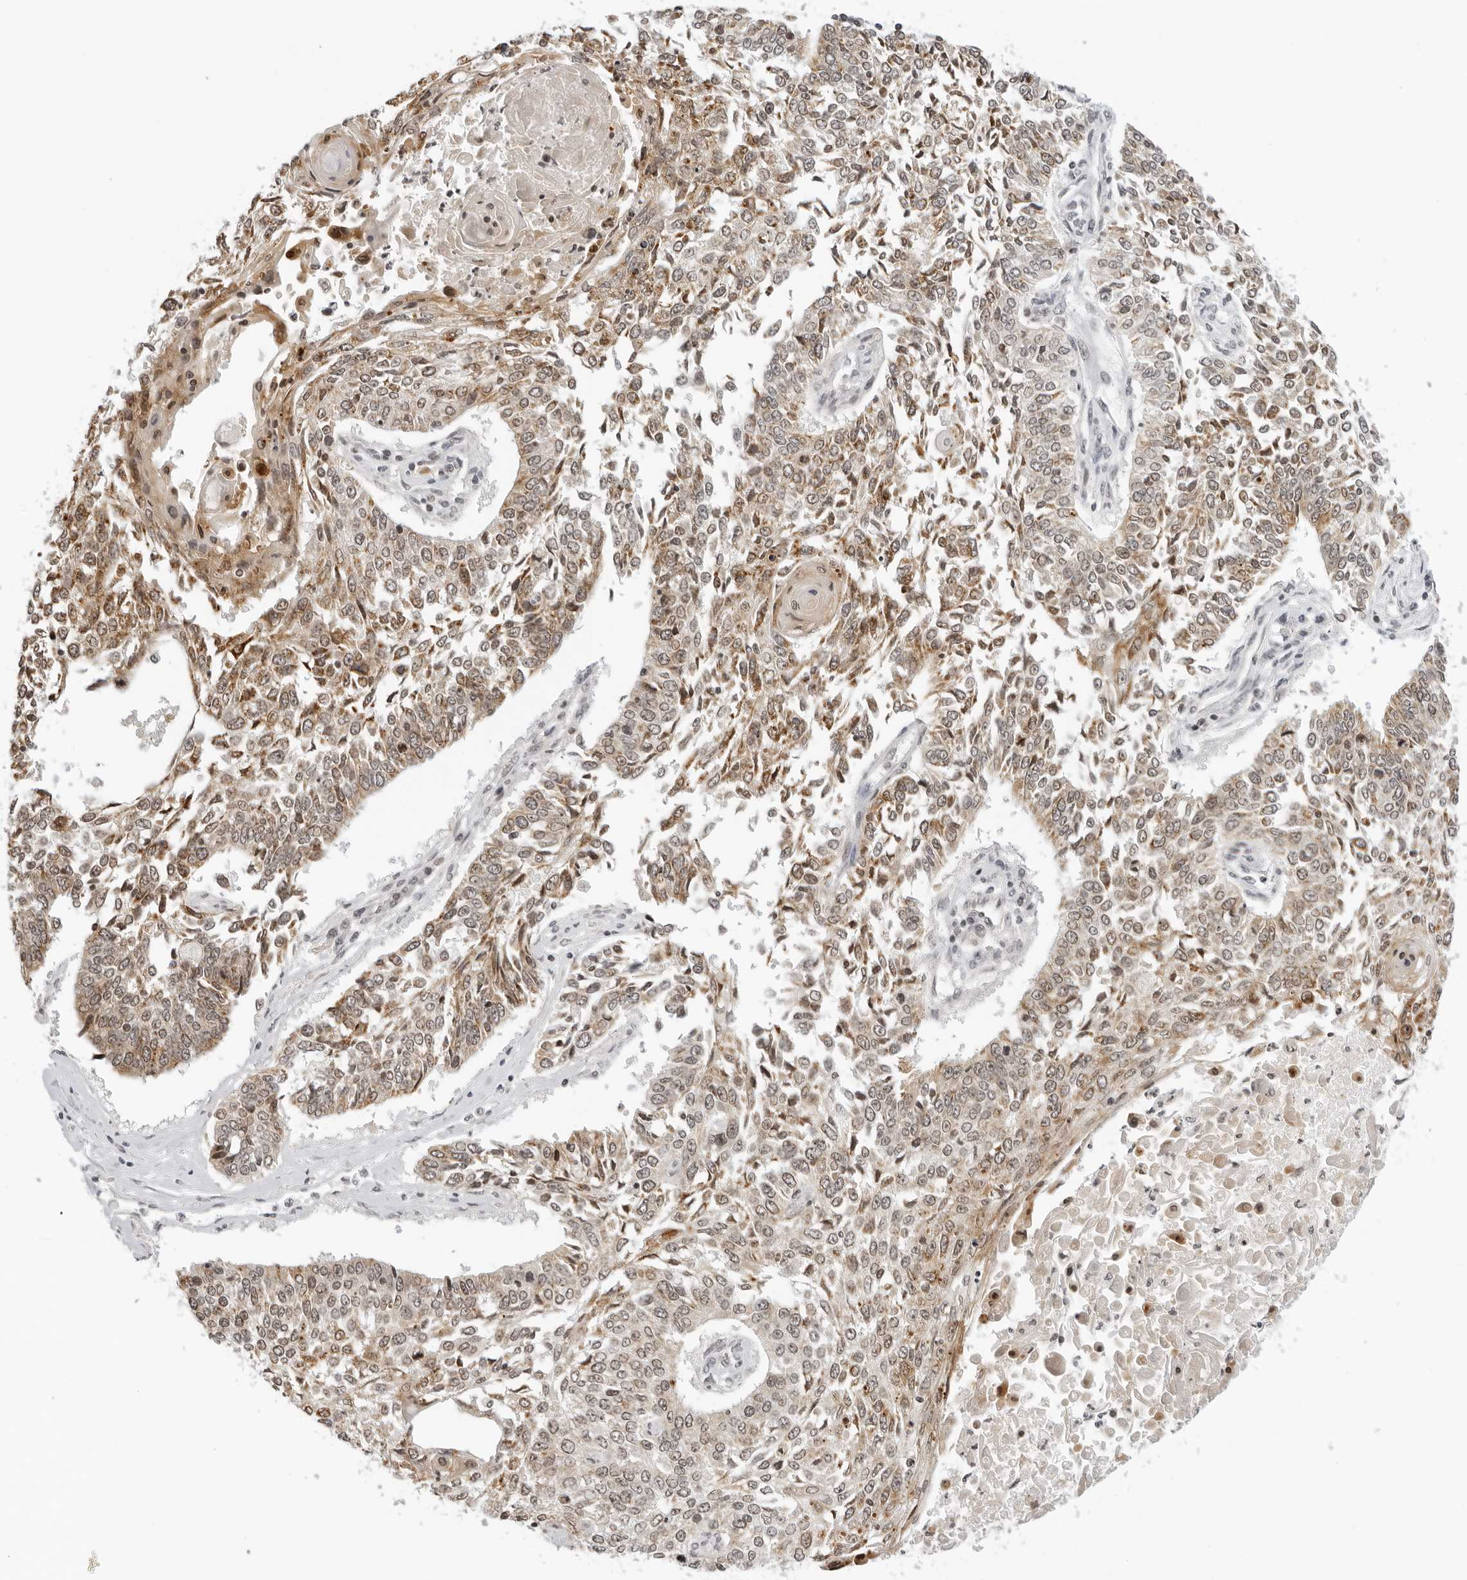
{"staining": {"intensity": "moderate", "quantity": ">75%", "location": "cytoplasmic/membranous,nuclear"}, "tissue": "lung cancer", "cell_type": "Tumor cells", "image_type": "cancer", "snomed": [{"axis": "morphology", "description": "Normal tissue, NOS"}, {"axis": "morphology", "description": "Squamous cell carcinoma, NOS"}, {"axis": "topography", "description": "Cartilage tissue"}, {"axis": "topography", "description": "Bronchus"}, {"axis": "topography", "description": "Lung"}, {"axis": "topography", "description": "Peripheral nerve tissue"}], "caption": "Immunohistochemistry staining of squamous cell carcinoma (lung), which shows medium levels of moderate cytoplasmic/membranous and nuclear expression in approximately >75% of tumor cells indicating moderate cytoplasmic/membranous and nuclear protein positivity. The staining was performed using DAB (brown) for protein detection and nuclei were counterstained in hematoxylin (blue).", "gene": "MSH6", "patient": {"sex": "female", "age": 49}}